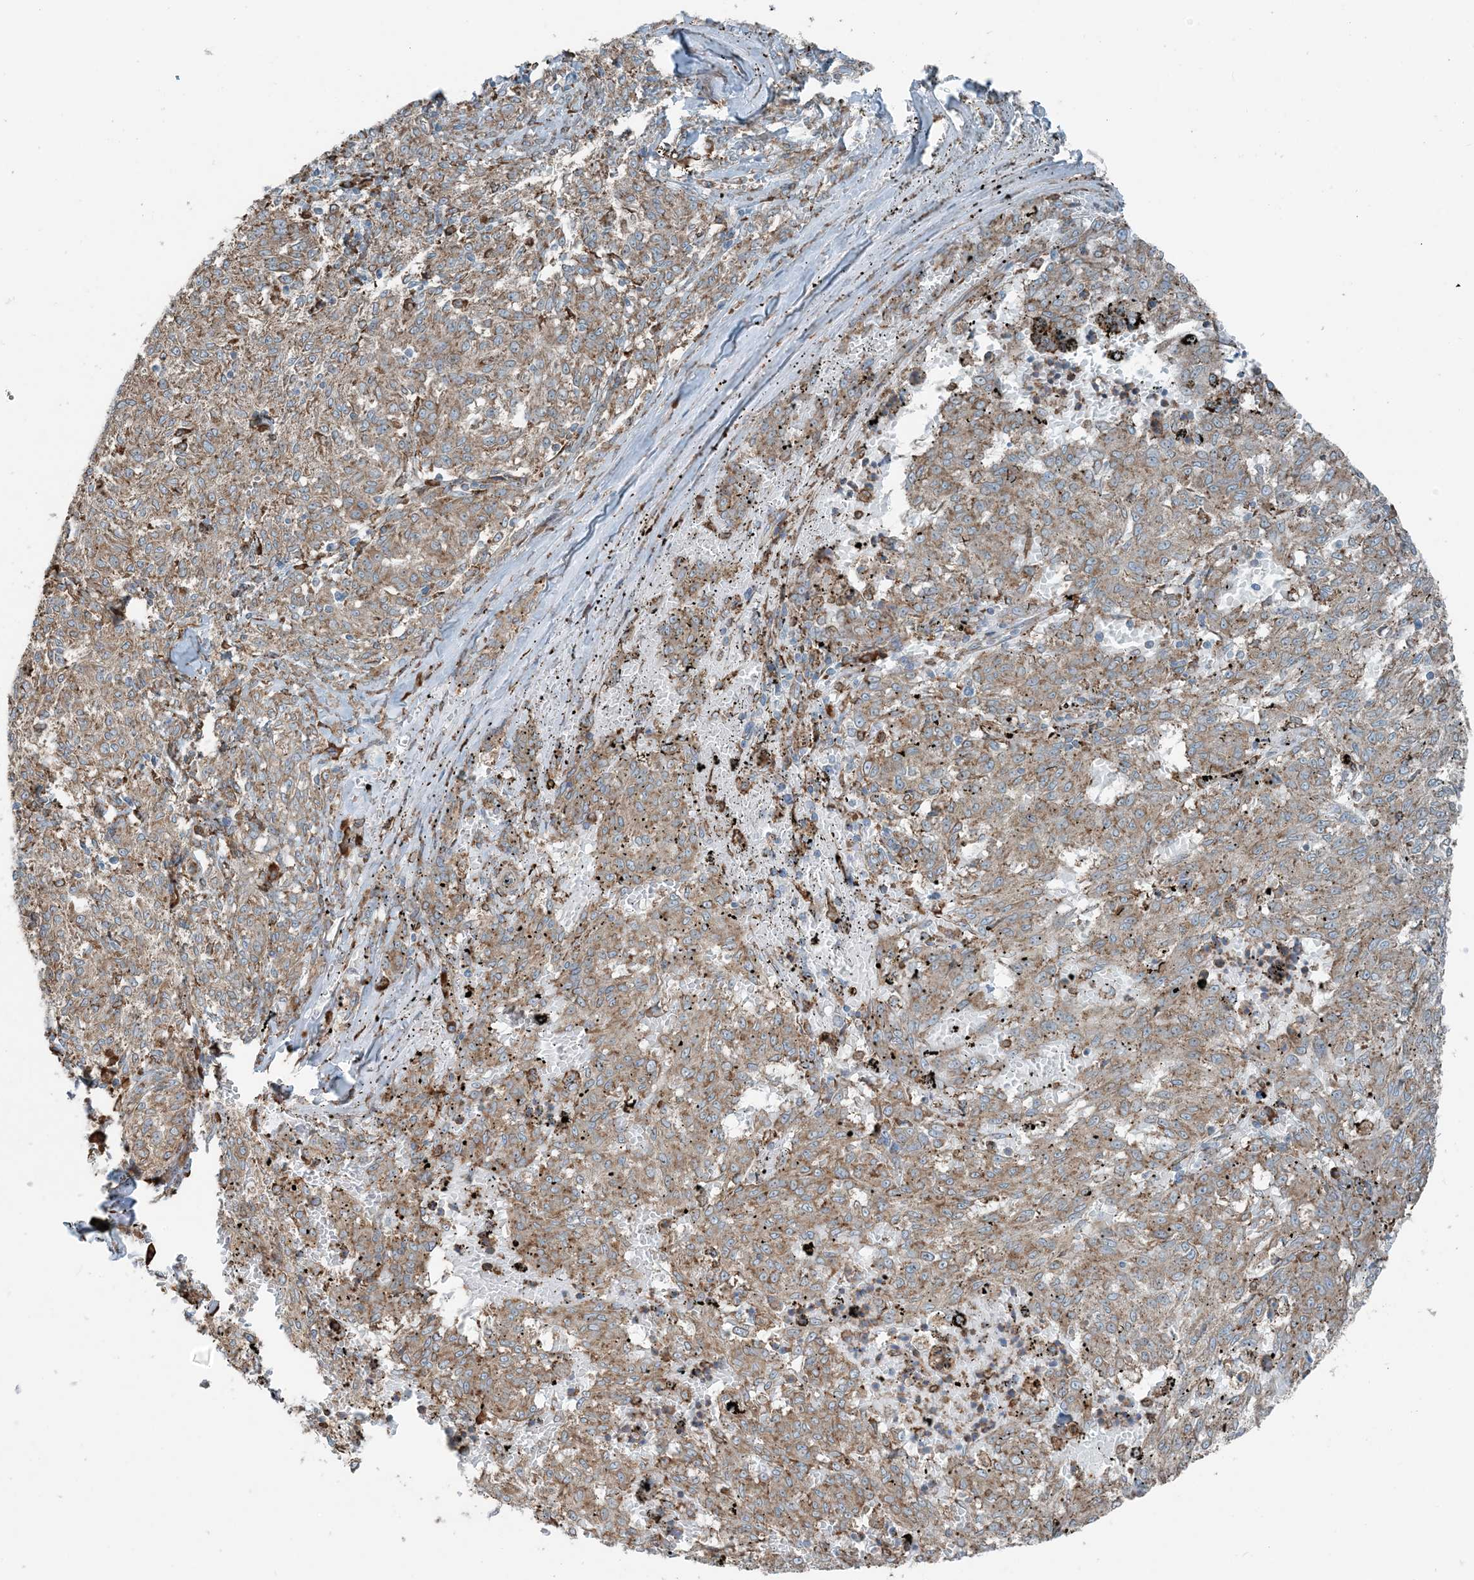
{"staining": {"intensity": "weak", "quantity": ">75%", "location": "cytoplasmic/membranous"}, "tissue": "melanoma", "cell_type": "Tumor cells", "image_type": "cancer", "snomed": [{"axis": "morphology", "description": "Malignant melanoma, NOS"}, {"axis": "topography", "description": "Skin"}], "caption": "Tumor cells show low levels of weak cytoplasmic/membranous staining in approximately >75% of cells in human melanoma.", "gene": "CERKL", "patient": {"sex": "female", "age": 72}}